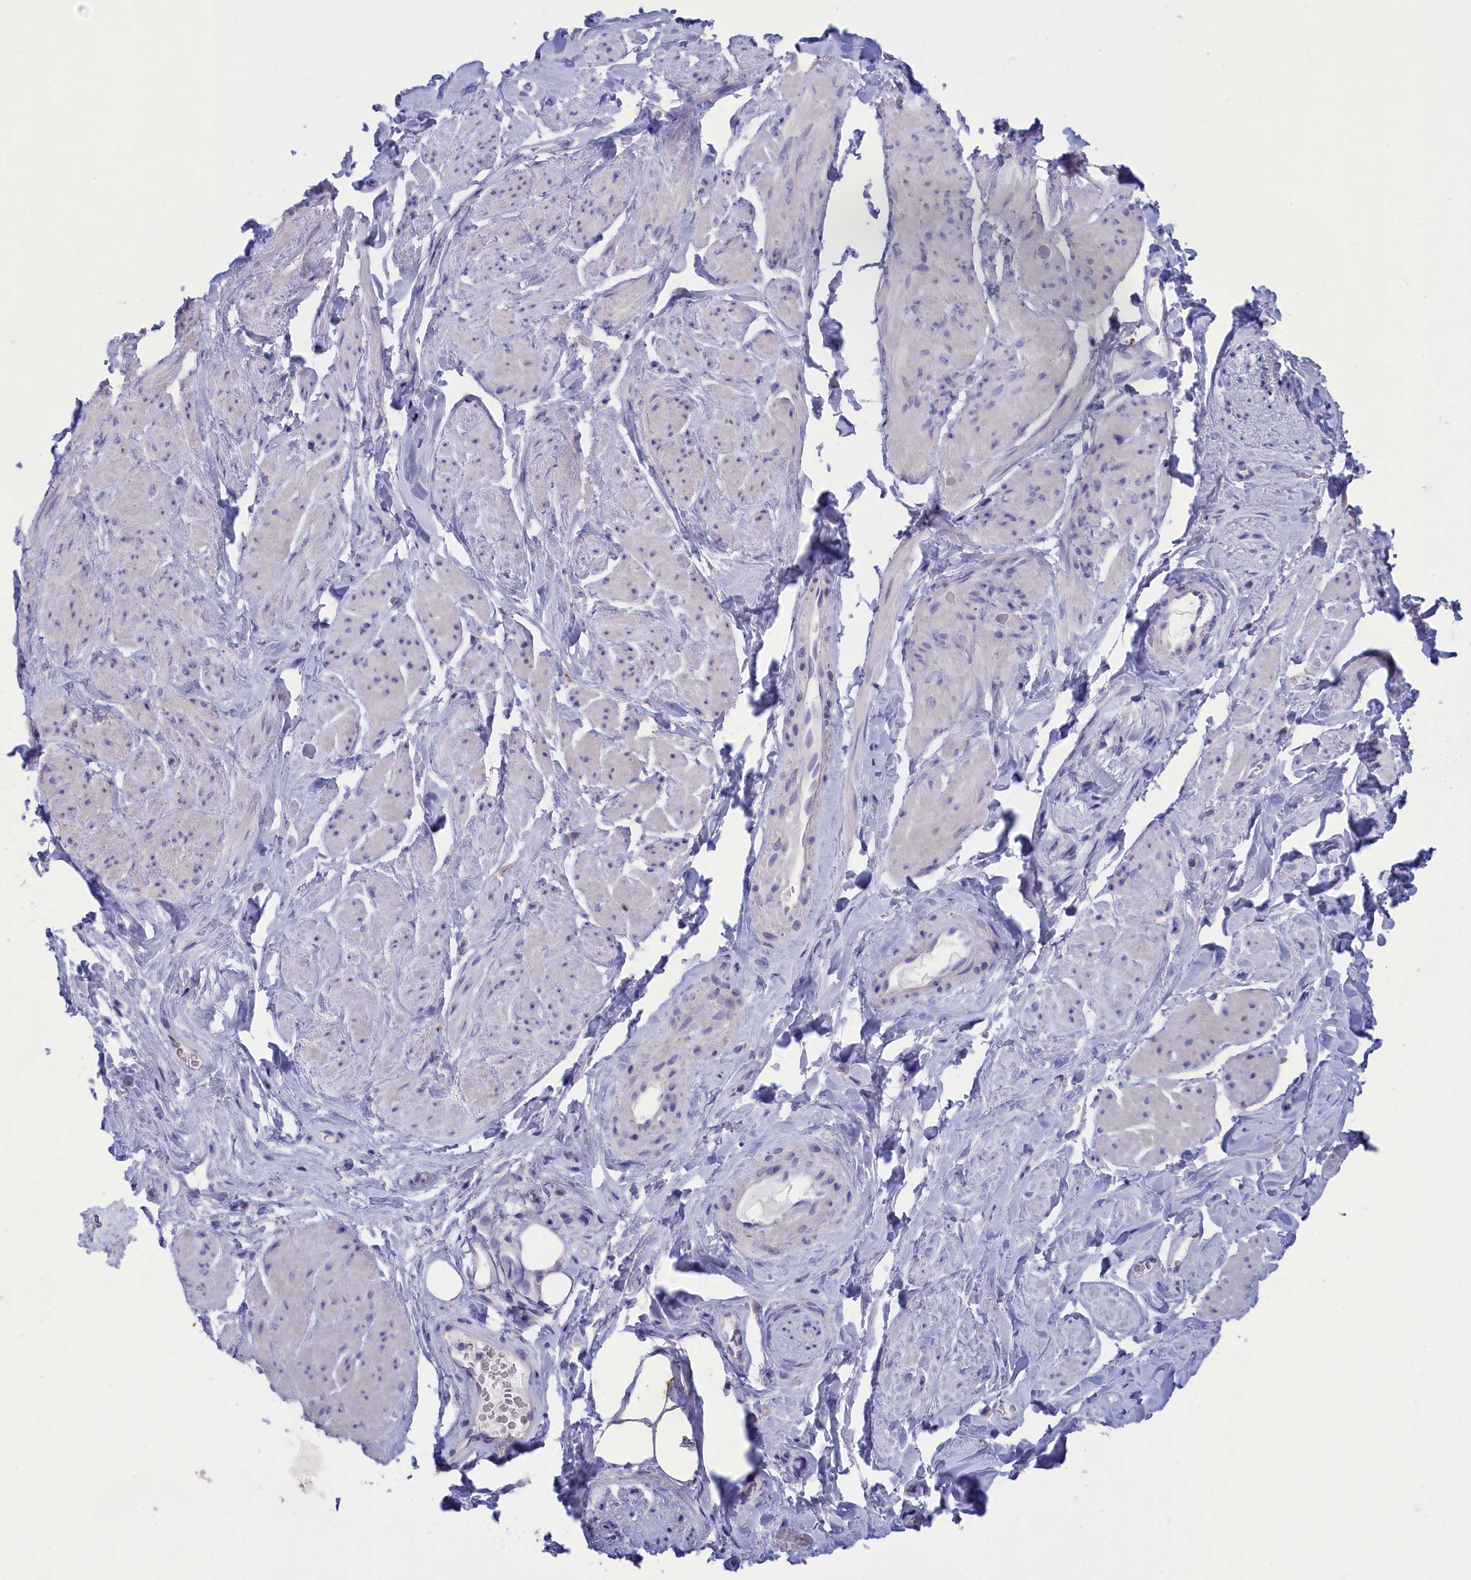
{"staining": {"intensity": "negative", "quantity": "none", "location": "none"}, "tissue": "smooth muscle", "cell_type": "Smooth muscle cells", "image_type": "normal", "snomed": [{"axis": "morphology", "description": "Normal tissue, NOS"}, {"axis": "topography", "description": "Smooth muscle"}, {"axis": "topography", "description": "Peripheral nerve tissue"}], "caption": "The photomicrograph demonstrates no significant expression in smooth muscle cells of smooth muscle. (Brightfield microscopy of DAB (3,3'-diaminobenzidine) immunohistochemistry (IHC) at high magnification).", "gene": "WDR6", "patient": {"sex": "male", "age": 69}}